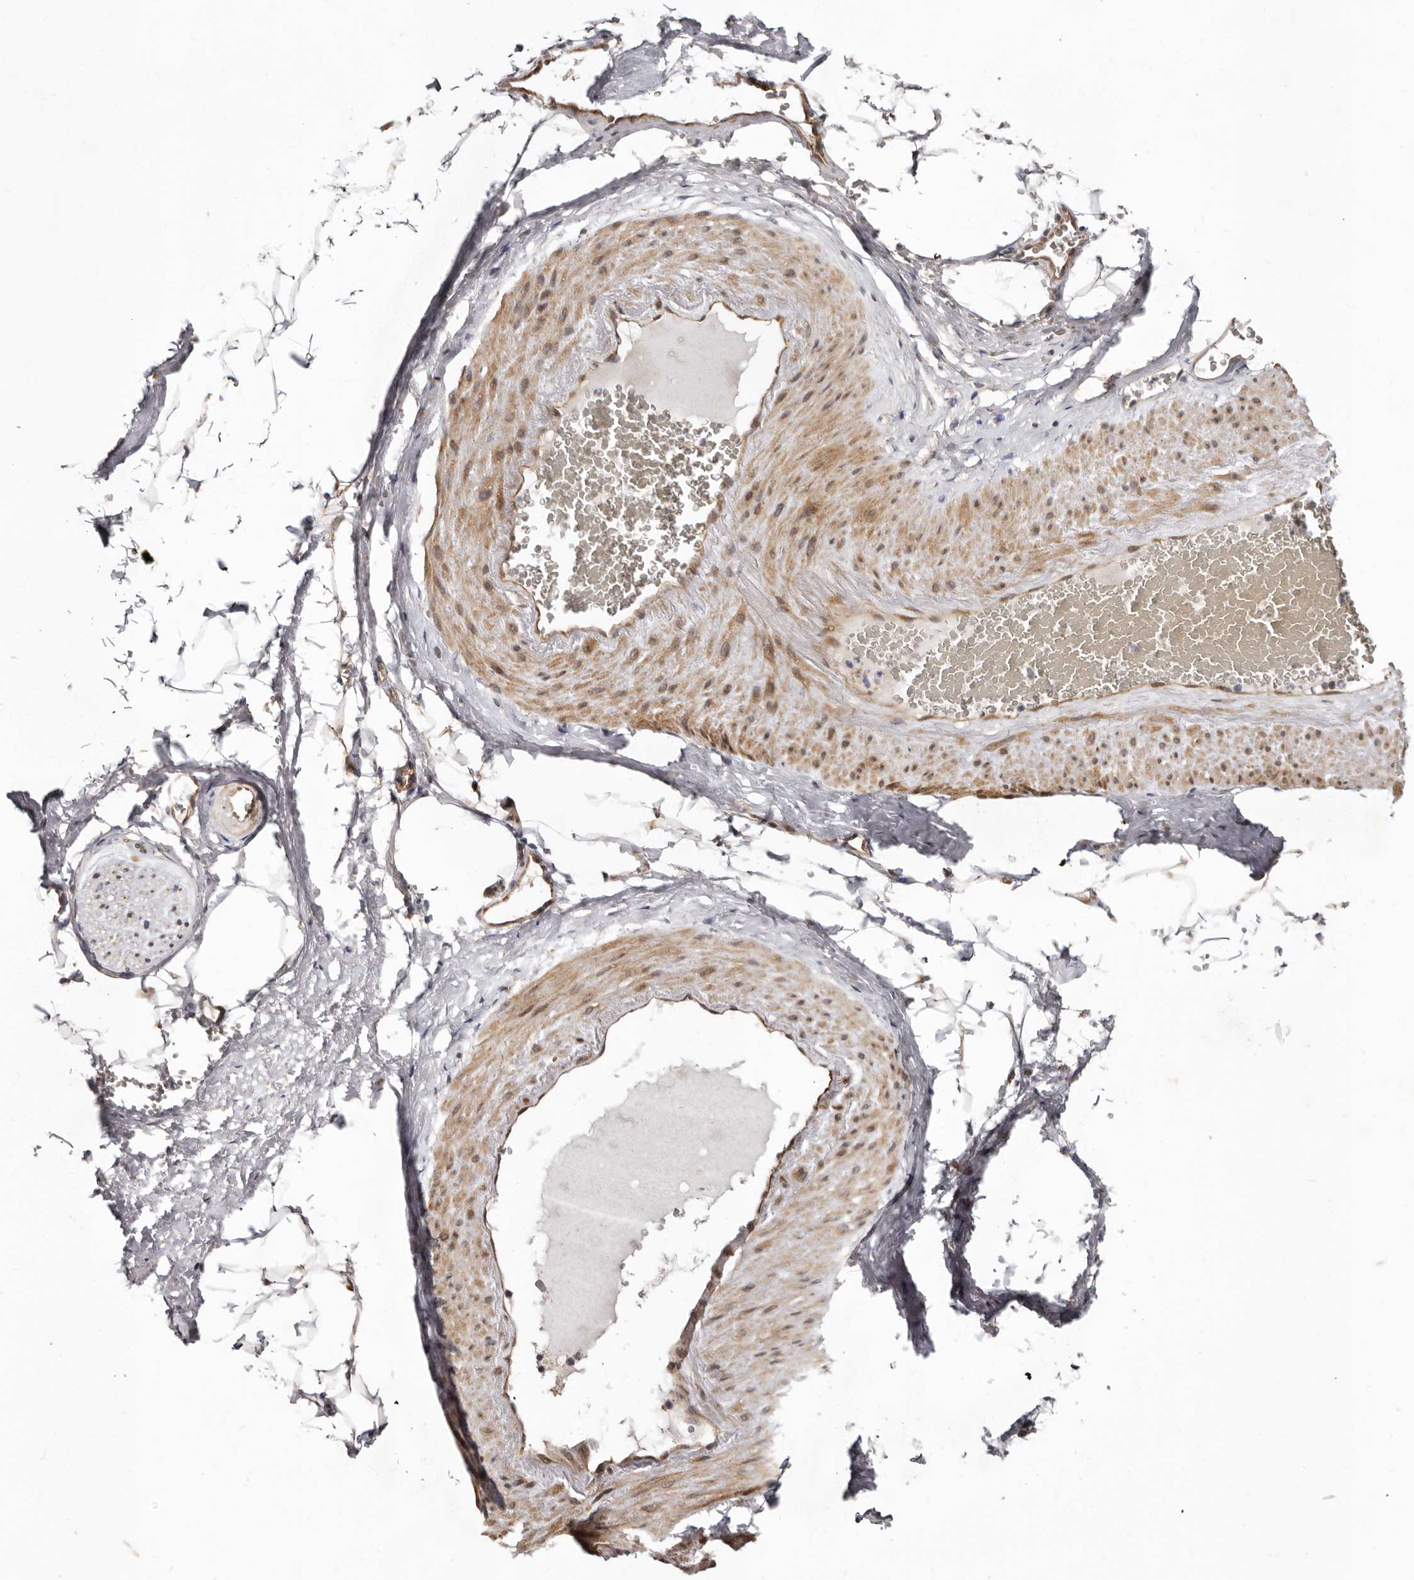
{"staining": {"intensity": "weak", "quantity": "25%-75%", "location": "cytoplasmic/membranous"}, "tissue": "adipose tissue", "cell_type": "Adipocytes", "image_type": "normal", "snomed": [{"axis": "morphology", "description": "Normal tissue, NOS"}, {"axis": "morphology", "description": "Adenocarcinoma, Low grade"}, {"axis": "topography", "description": "Prostate"}, {"axis": "topography", "description": "Peripheral nerve tissue"}], "caption": "The histopathology image shows a brown stain indicating the presence of a protein in the cytoplasmic/membranous of adipocytes in adipose tissue.", "gene": "SBDS", "patient": {"sex": "male", "age": 63}}